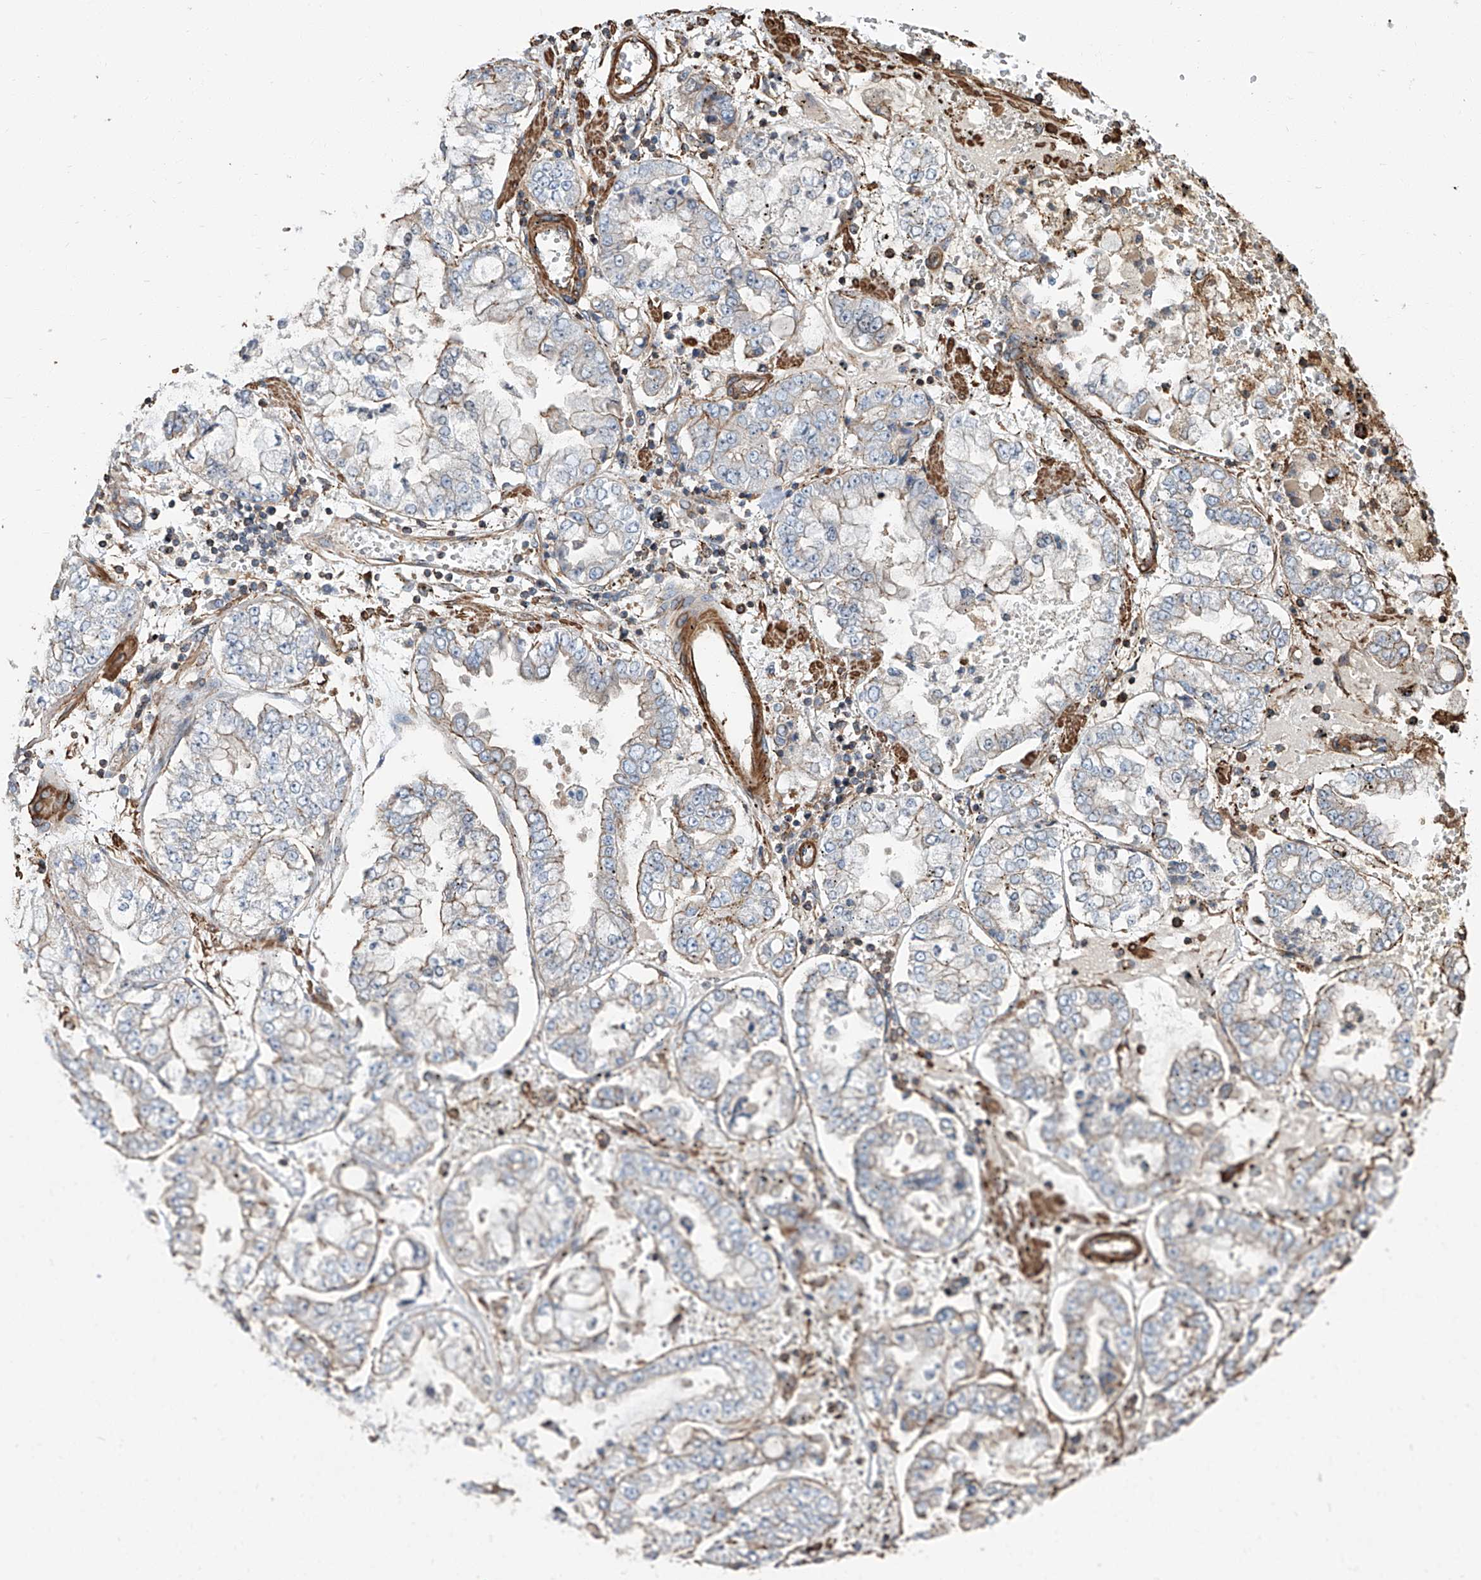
{"staining": {"intensity": "weak", "quantity": "<25%", "location": "cytoplasmic/membranous"}, "tissue": "stomach cancer", "cell_type": "Tumor cells", "image_type": "cancer", "snomed": [{"axis": "morphology", "description": "Adenocarcinoma, NOS"}, {"axis": "topography", "description": "Stomach"}], "caption": "DAB (3,3'-diaminobenzidine) immunohistochemical staining of human stomach cancer (adenocarcinoma) displays no significant positivity in tumor cells.", "gene": "PIEZO2", "patient": {"sex": "male", "age": 76}}